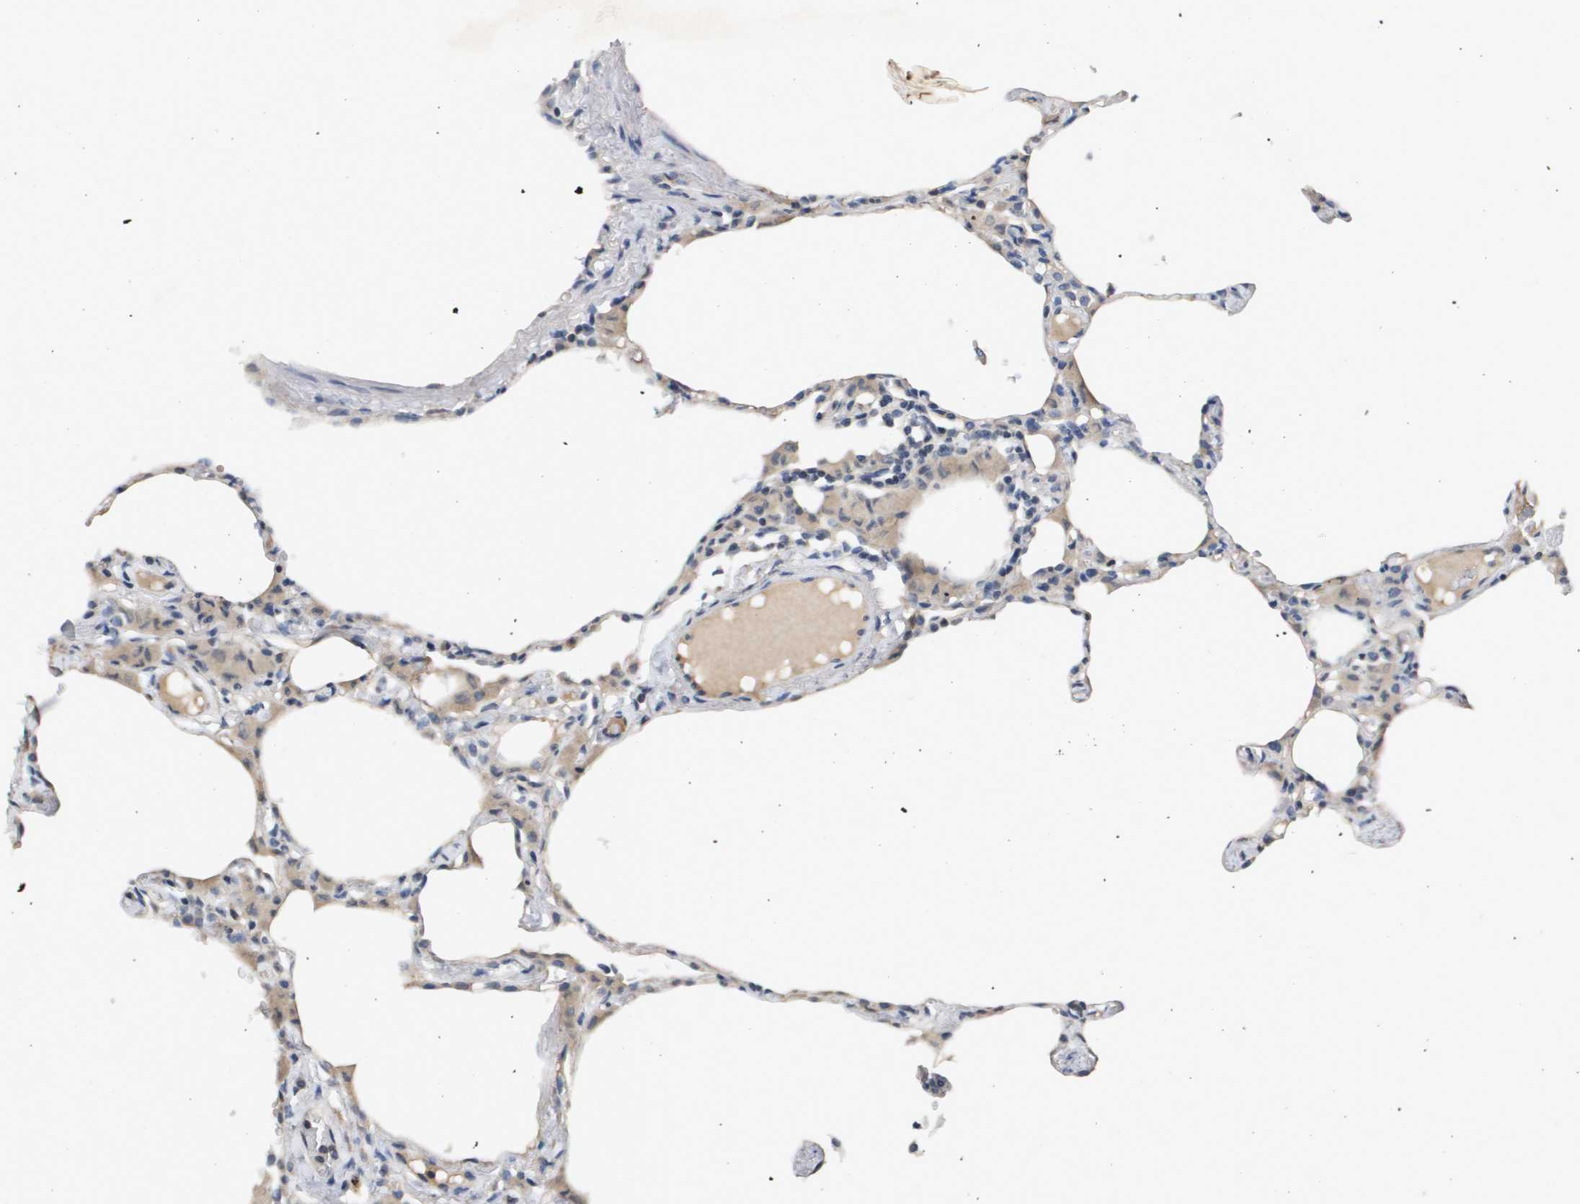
{"staining": {"intensity": "weak", "quantity": "<25%", "location": "cytoplasmic/membranous"}, "tissue": "lung", "cell_type": "Alveolar cells", "image_type": "normal", "snomed": [{"axis": "morphology", "description": "Normal tissue, NOS"}, {"axis": "topography", "description": "Lung"}], "caption": "This is a image of immunohistochemistry staining of benign lung, which shows no positivity in alveolar cells.", "gene": "CAPN11", "patient": {"sex": "female", "age": 49}}